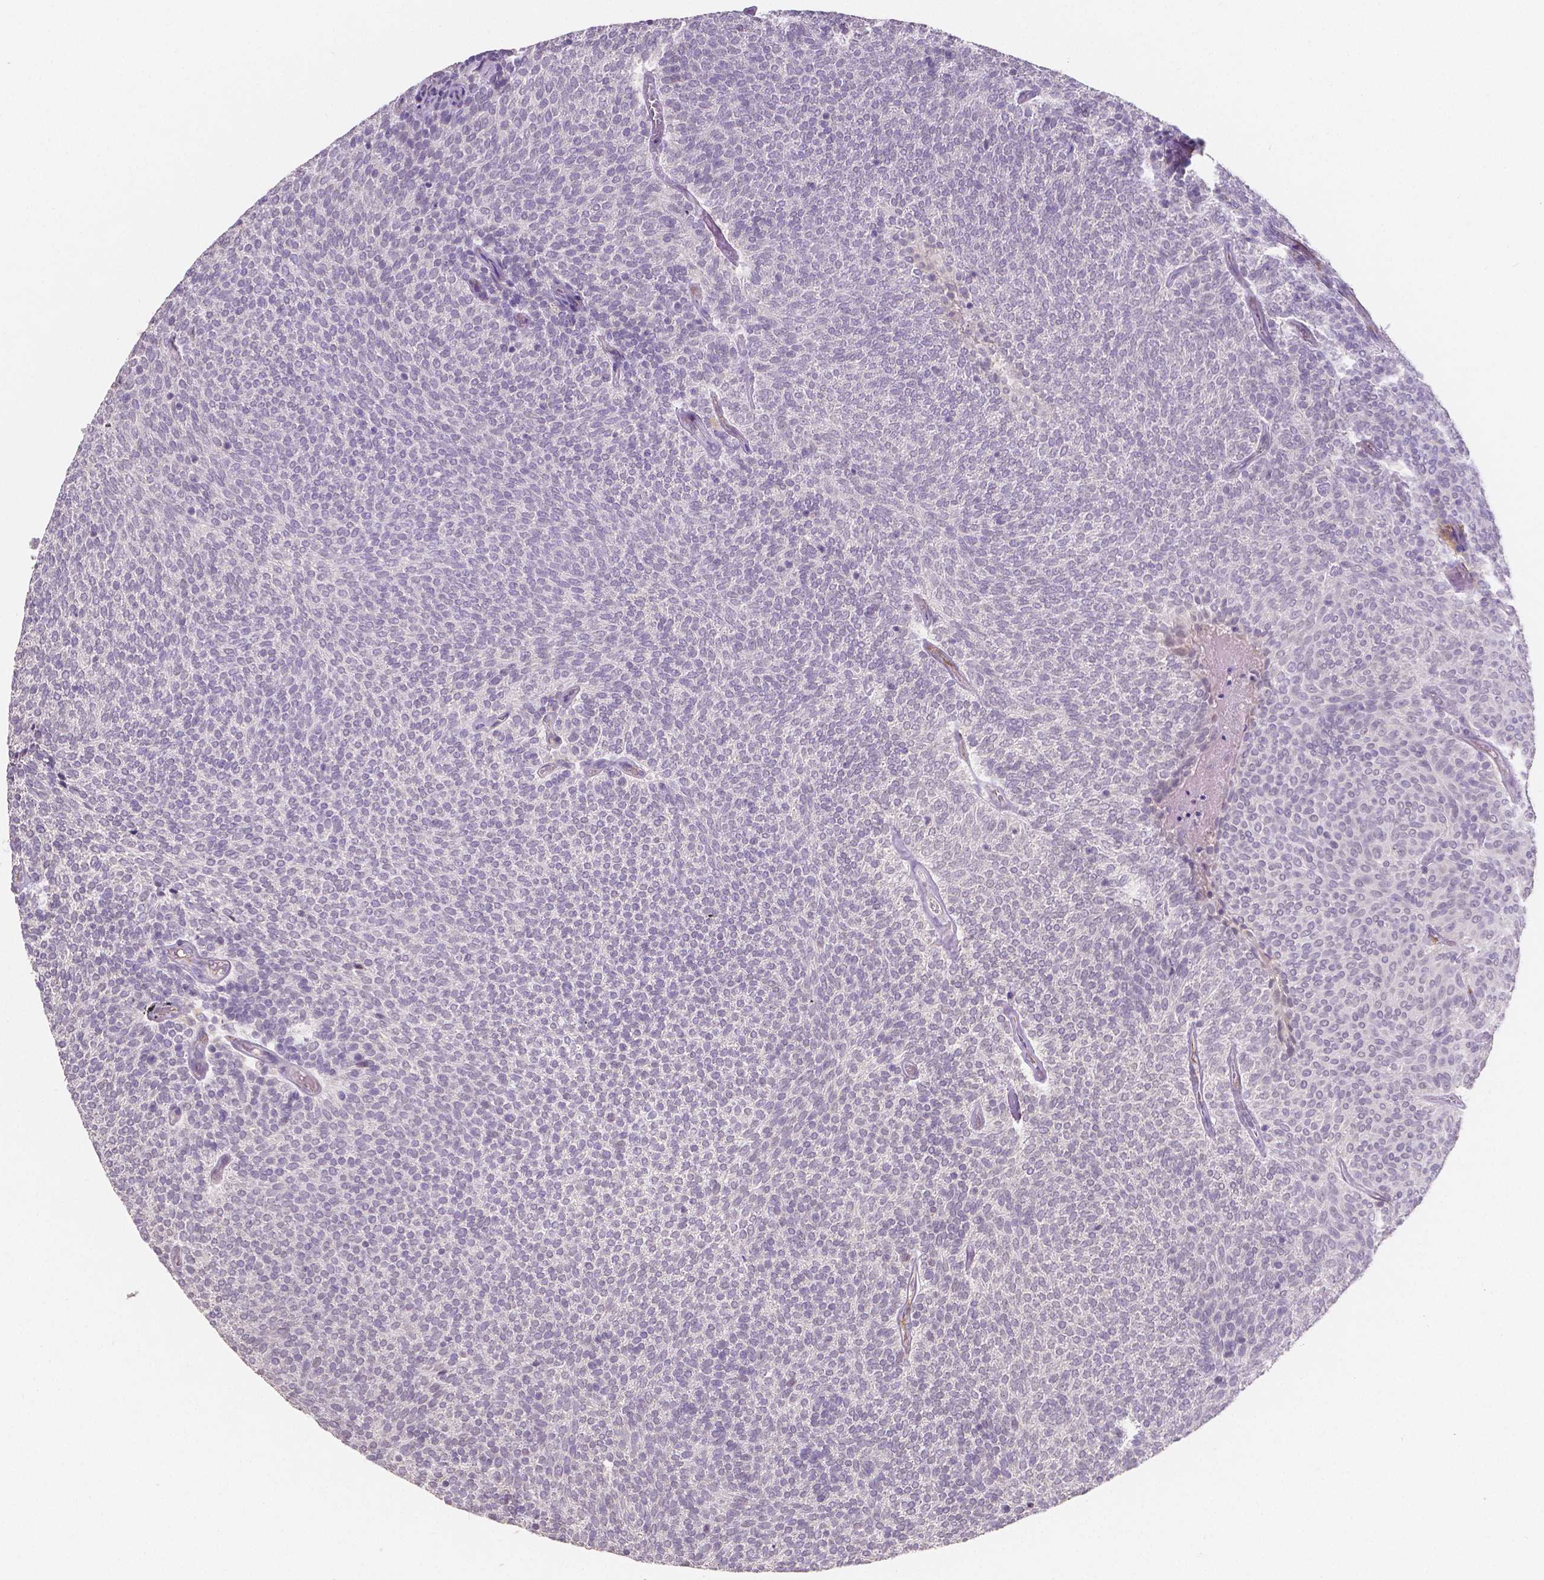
{"staining": {"intensity": "negative", "quantity": "none", "location": "none"}, "tissue": "urothelial cancer", "cell_type": "Tumor cells", "image_type": "cancer", "snomed": [{"axis": "morphology", "description": "Urothelial carcinoma, Low grade"}, {"axis": "topography", "description": "Urinary bladder"}], "caption": "The micrograph demonstrates no staining of tumor cells in low-grade urothelial carcinoma. (Brightfield microscopy of DAB (3,3'-diaminobenzidine) immunohistochemistry at high magnification).", "gene": "ELAVL2", "patient": {"sex": "male", "age": 77}}